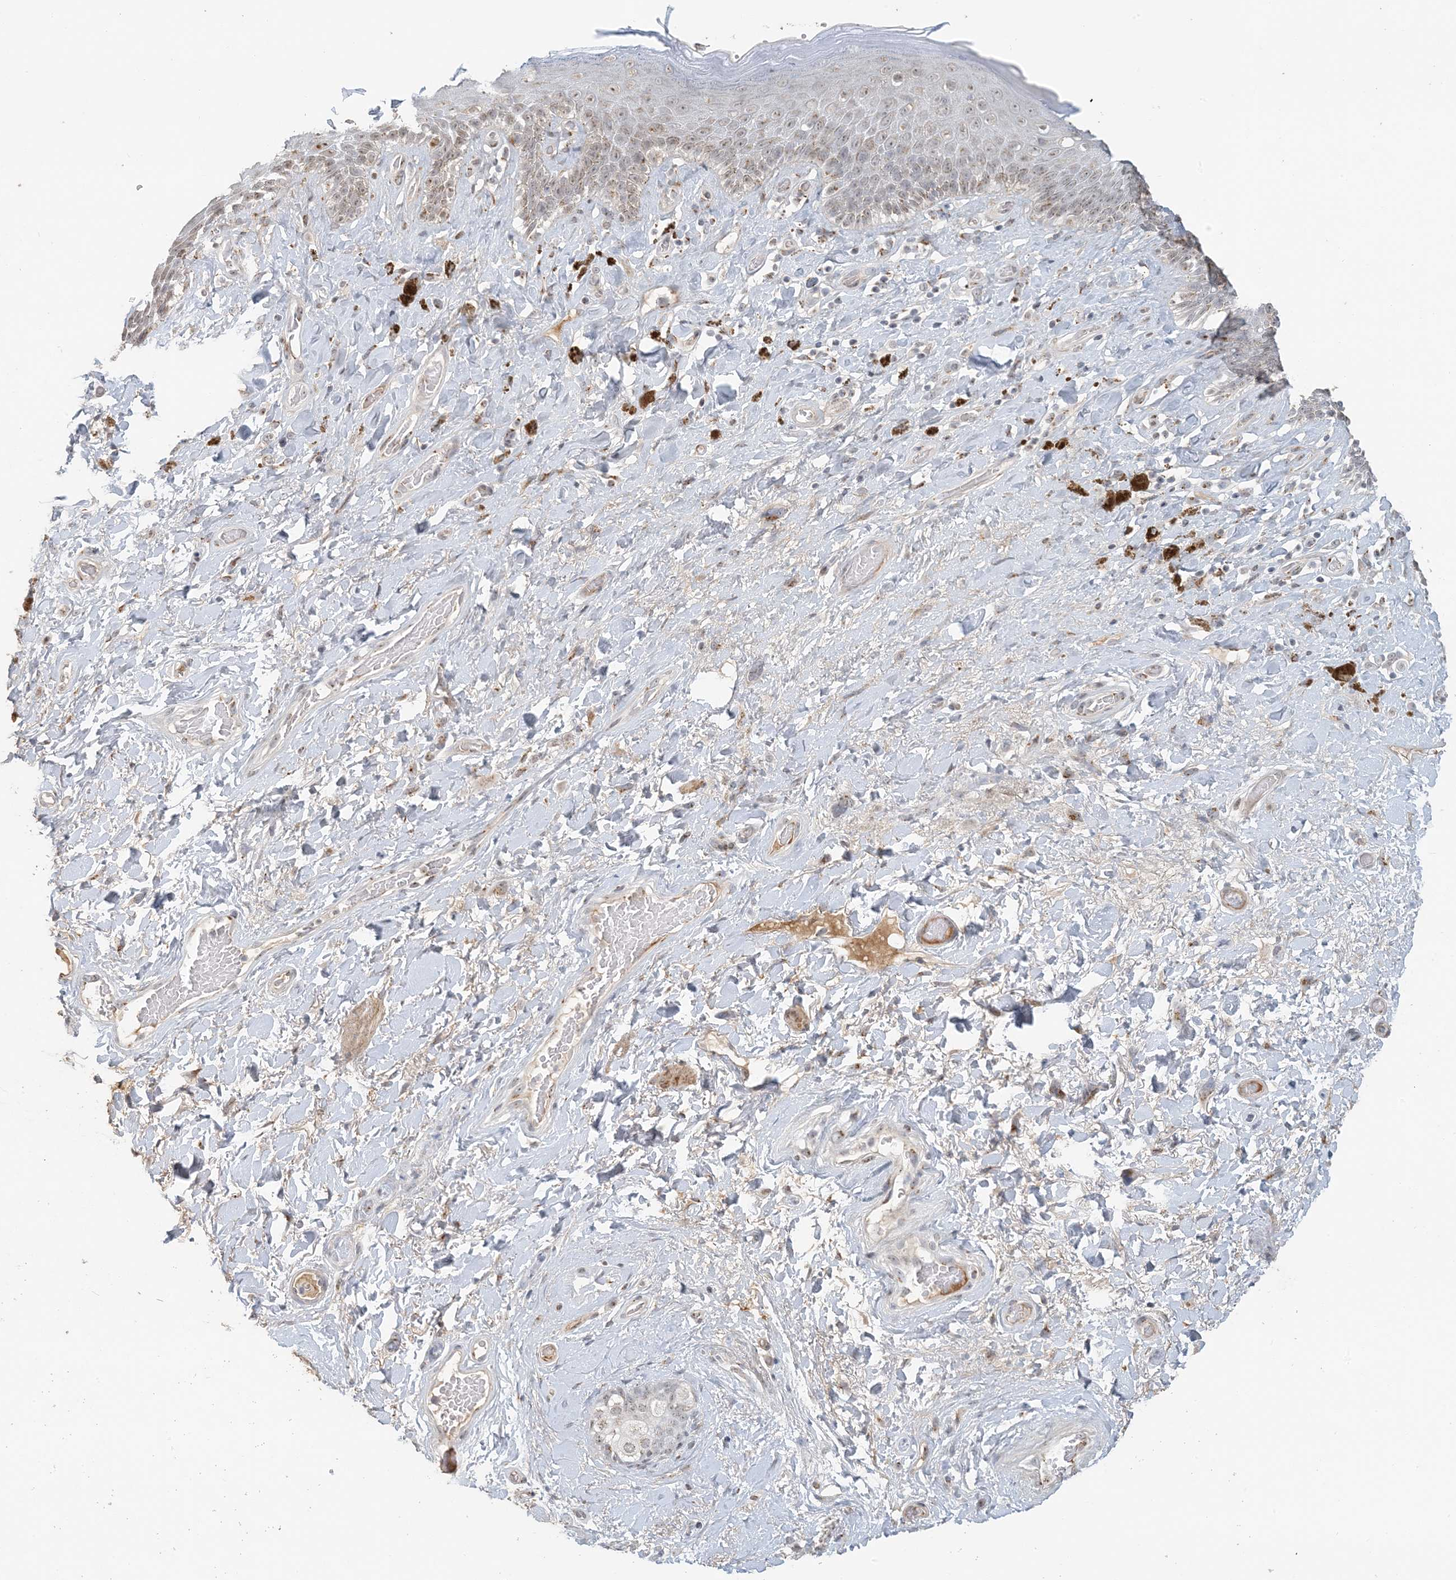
{"staining": {"intensity": "weak", "quantity": "25%-75%", "location": "cytoplasmic/membranous"}, "tissue": "skin", "cell_type": "Epidermal cells", "image_type": "normal", "snomed": [{"axis": "morphology", "description": "Normal tissue, NOS"}, {"axis": "topography", "description": "Anal"}], "caption": "Immunohistochemical staining of normal human skin shows low levels of weak cytoplasmic/membranous expression in approximately 25%-75% of epidermal cells. Ihc stains the protein in brown and the nuclei are stained blue.", "gene": "ZCCHC4", "patient": {"sex": "female", "age": 78}}